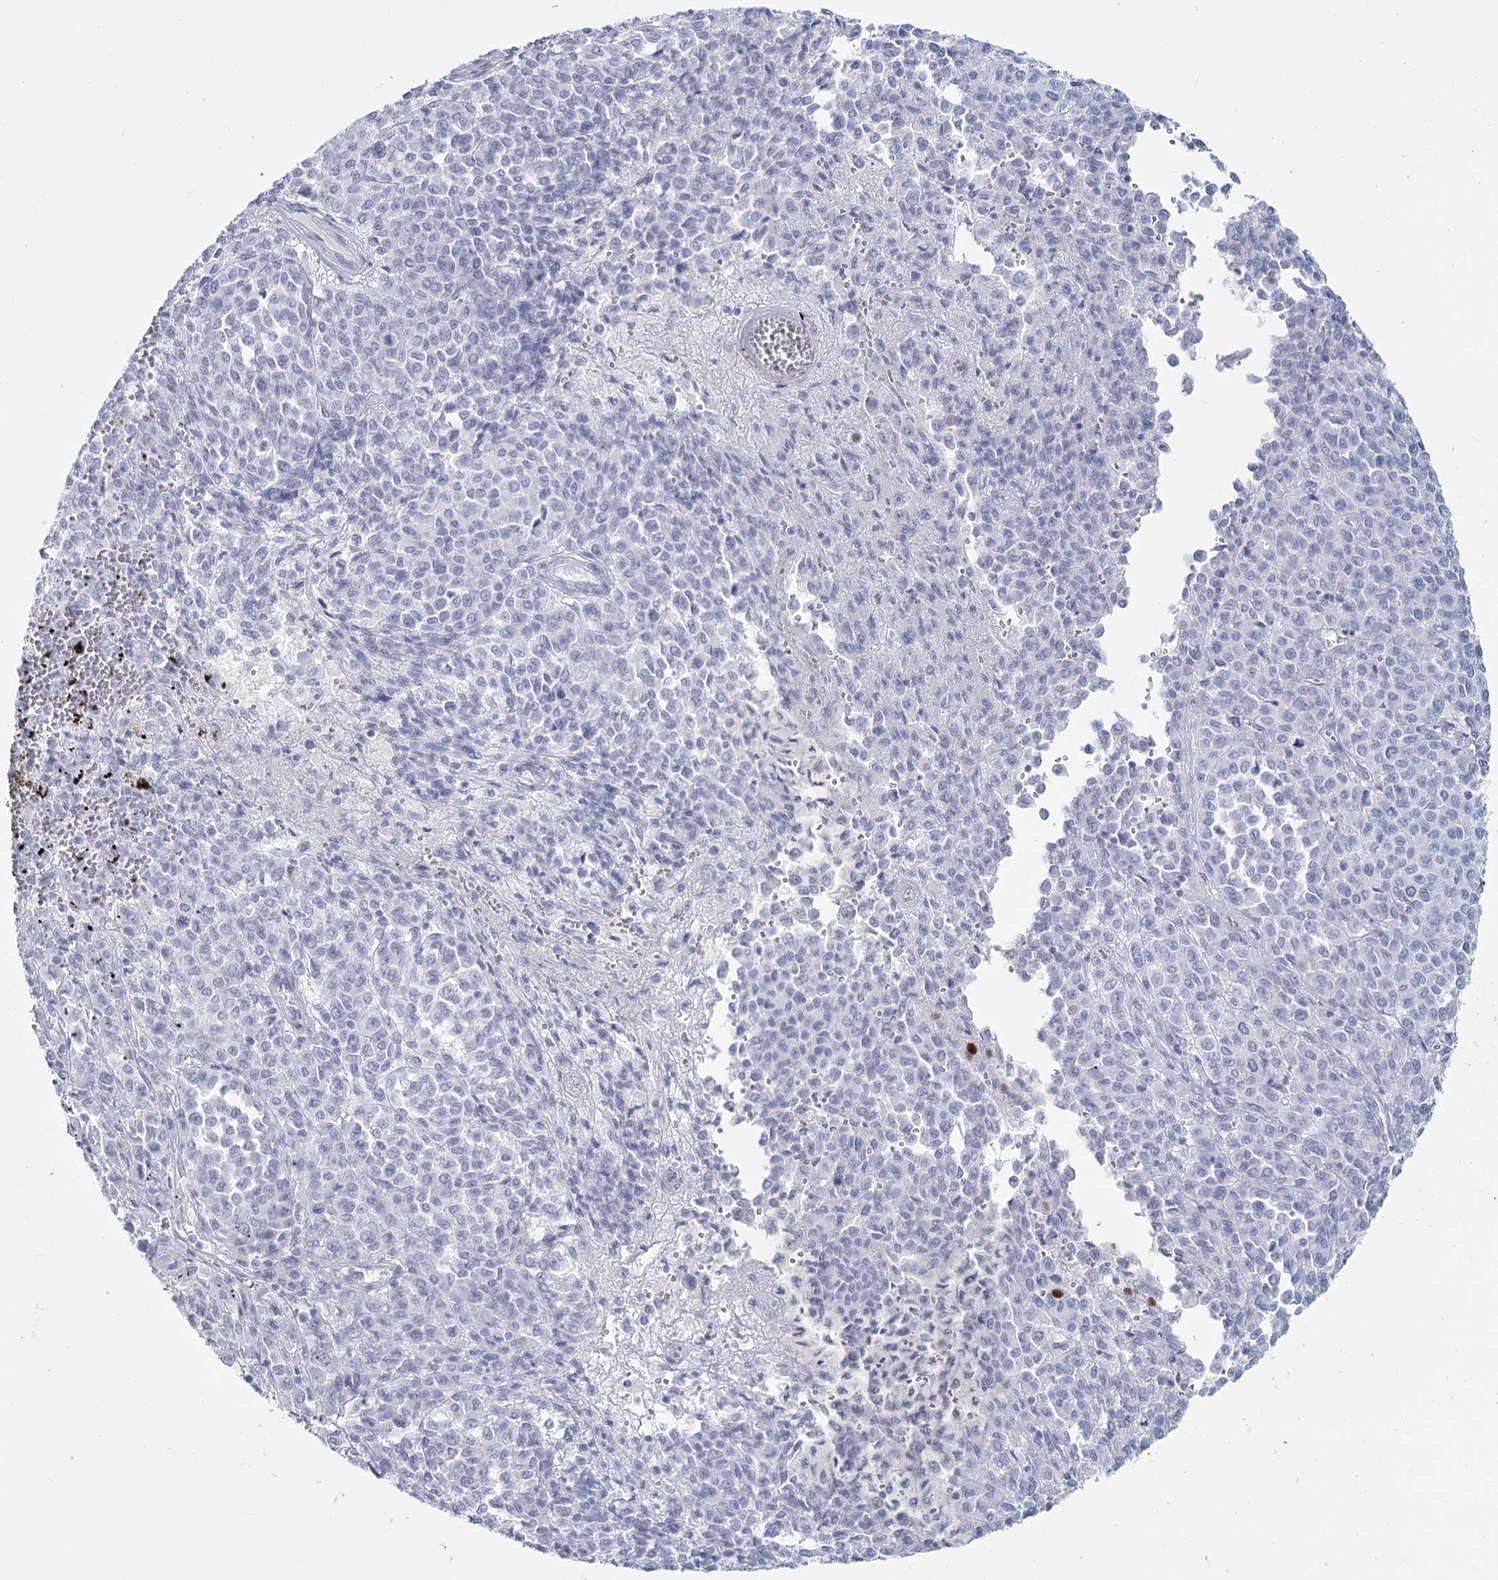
{"staining": {"intensity": "negative", "quantity": "none", "location": "none"}, "tissue": "melanoma", "cell_type": "Tumor cells", "image_type": "cancer", "snomed": [{"axis": "morphology", "description": "Malignant melanoma, Metastatic site"}, {"axis": "topography", "description": "Pancreas"}], "caption": "IHC photomicrograph of neoplastic tissue: malignant melanoma (metastatic site) stained with DAB (3,3'-diaminobenzidine) shows no significant protein expression in tumor cells. (Brightfield microscopy of DAB IHC at high magnification).", "gene": "SLC6A19", "patient": {"sex": "female", "age": 30}}